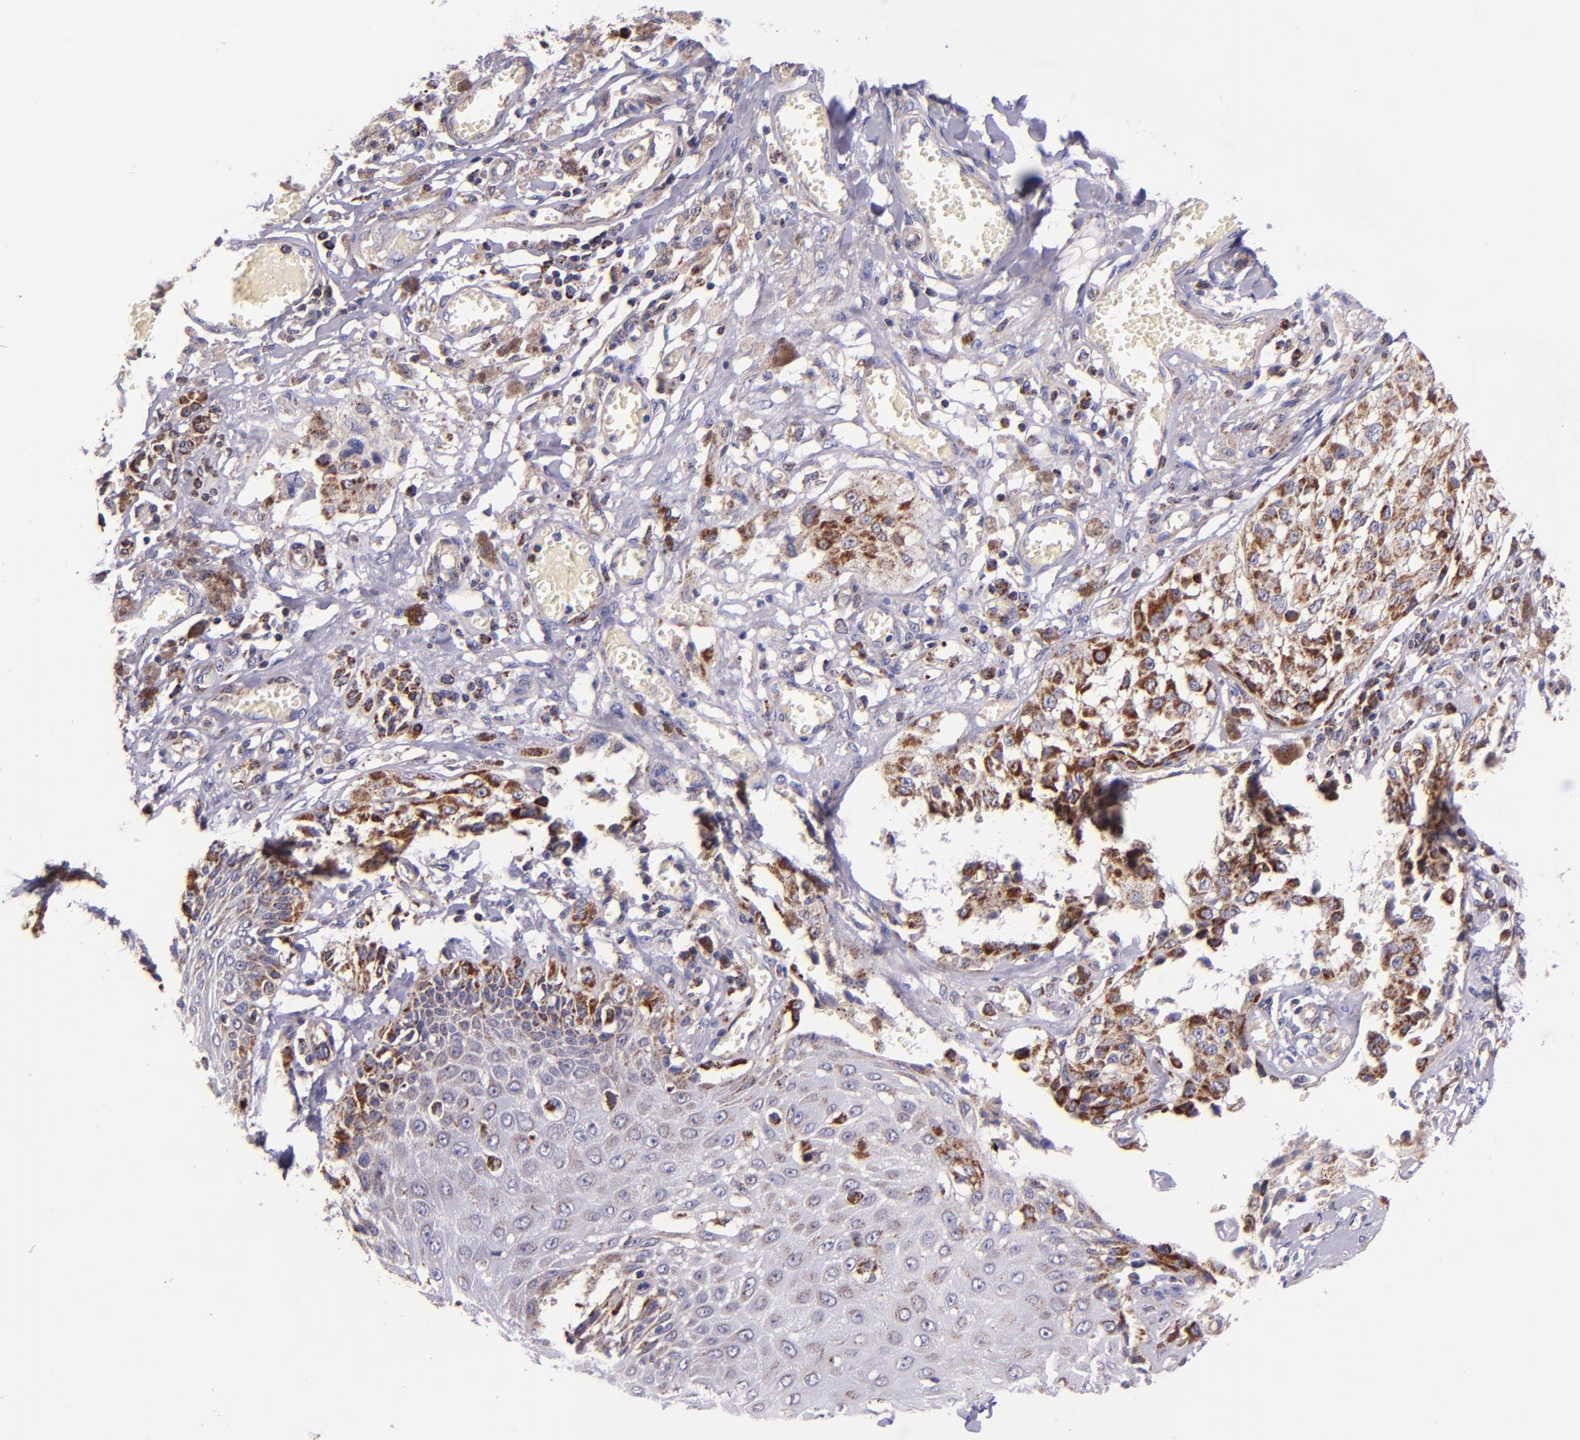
{"staining": {"intensity": "moderate", "quantity": ">75%", "location": "cytoplasmic/membranous"}, "tissue": "melanoma", "cell_type": "Tumor cells", "image_type": "cancer", "snomed": [{"axis": "morphology", "description": "Malignant melanoma, NOS"}, {"axis": "topography", "description": "Skin"}], "caption": "Malignant melanoma stained with a protein marker displays moderate staining in tumor cells.", "gene": "IDH3G", "patient": {"sex": "female", "age": 82}}